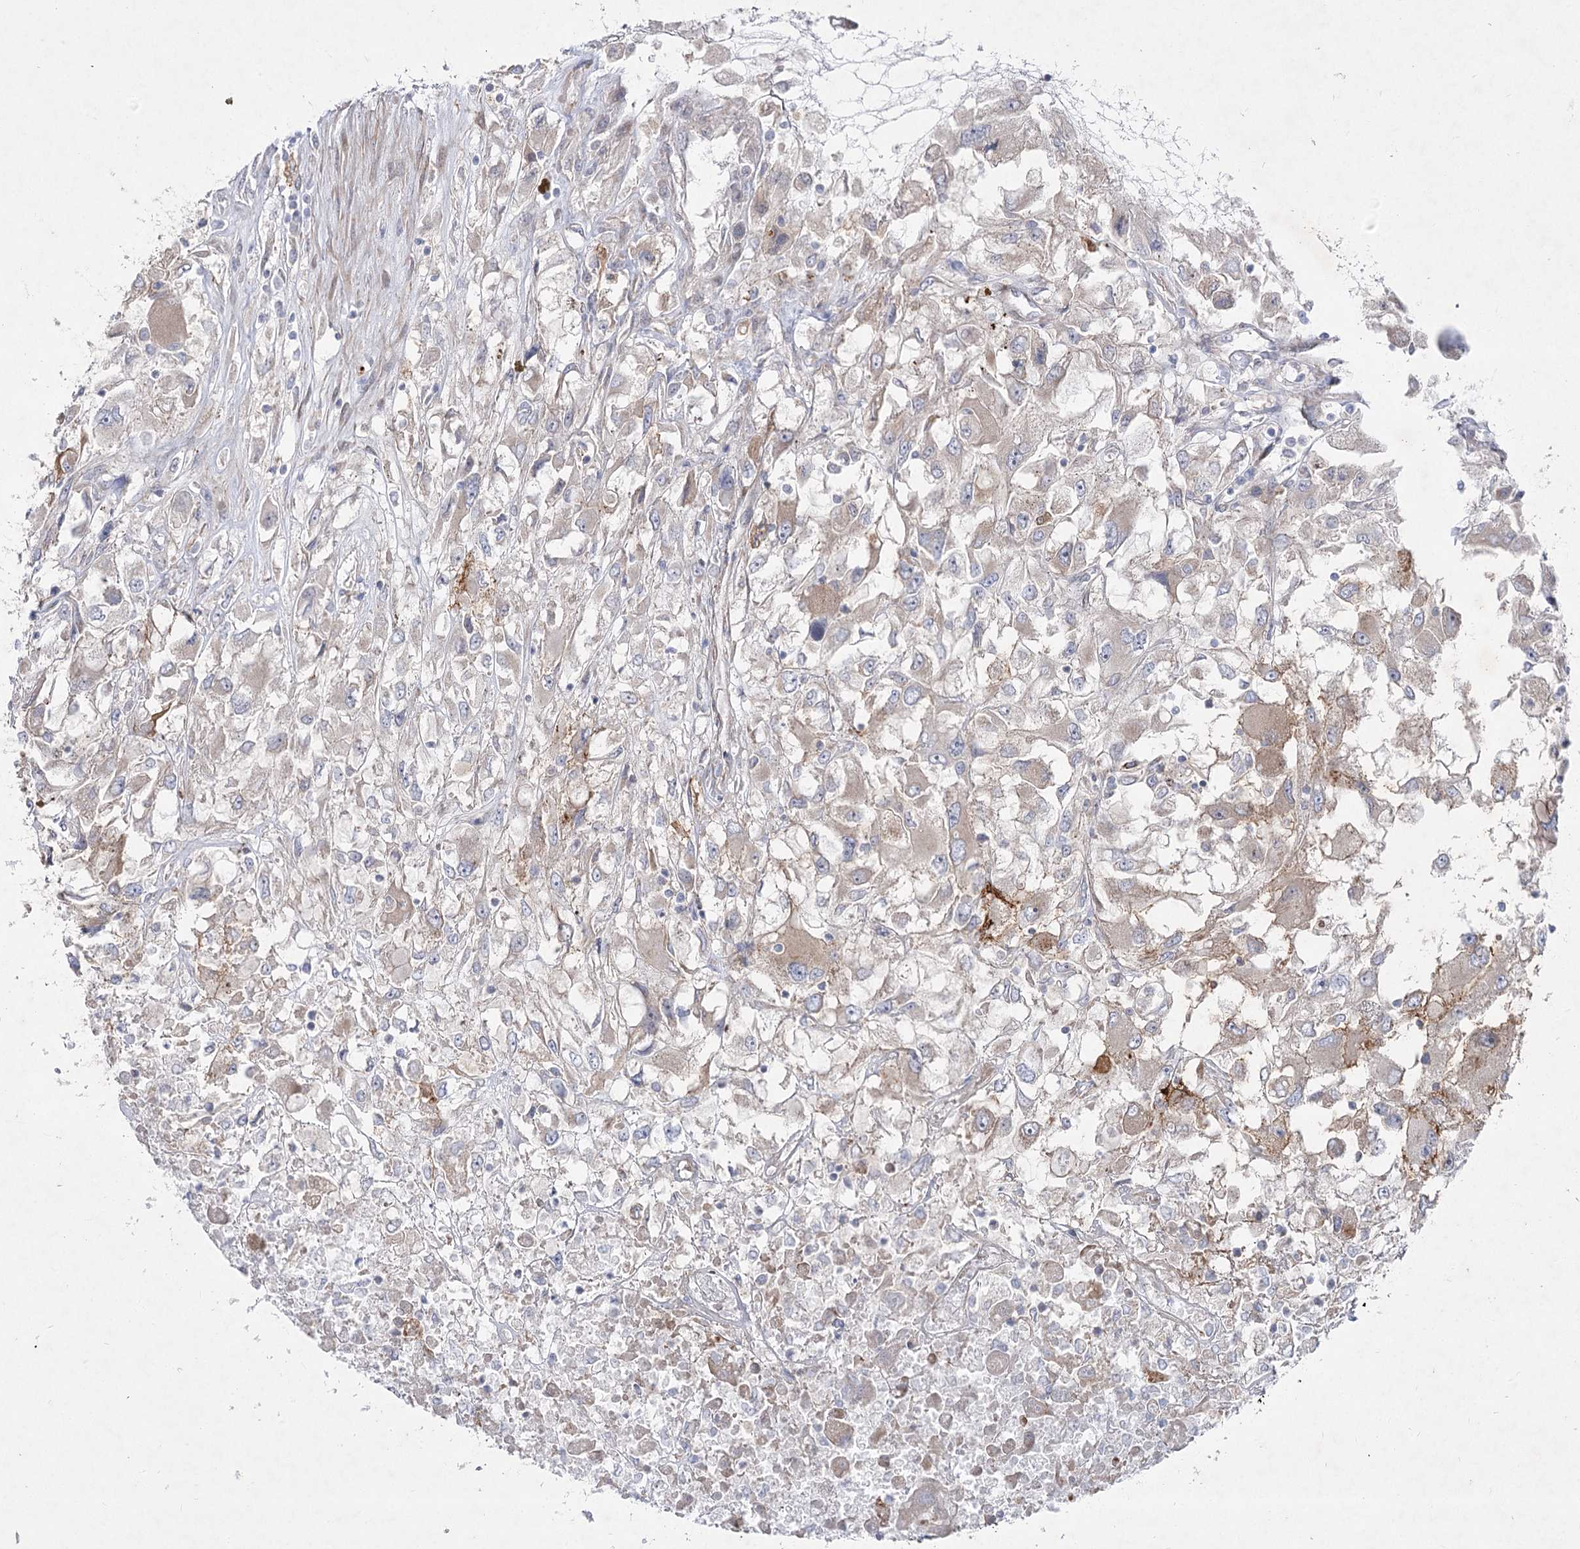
{"staining": {"intensity": "weak", "quantity": "25%-75%", "location": "cytoplasmic/membranous"}, "tissue": "renal cancer", "cell_type": "Tumor cells", "image_type": "cancer", "snomed": [{"axis": "morphology", "description": "Adenocarcinoma, NOS"}, {"axis": "topography", "description": "Kidney"}], "caption": "High-magnification brightfield microscopy of renal cancer stained with DAB (3,3'-diaminobenzidine) (brown) and counterstained with hematoxylin (blue). tumor cells exhibit weak cytoplasmic/membranous staining is seen in about25%-75% of cells. (brown staining indicates protein expression, while blue staining denotes nuclei).", "gene": "SH3BP5L", "patient": {"sex": "female", "age": 52}}